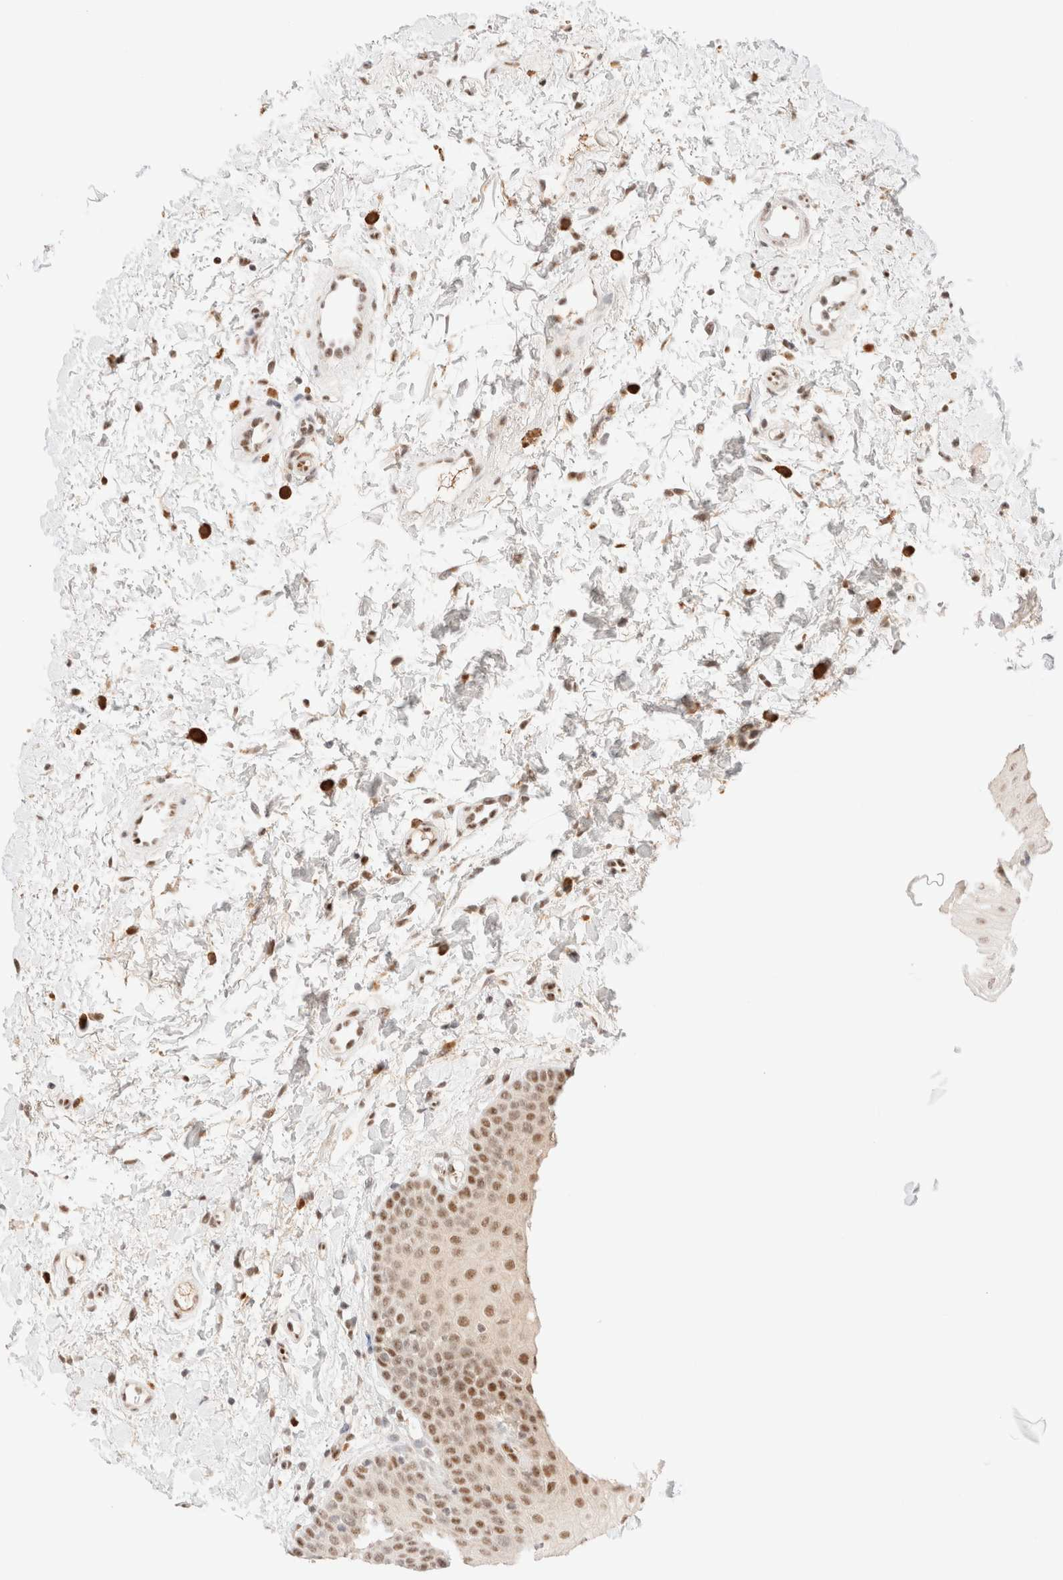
{"staining": {"intensity": "moderate", "quantity": ">75%", "location": "nuclear"}, "tissue": "oral mucosa", "cell_type": "Squamous epithelial cells", "image_type": "normal", "snomed": [{"axis": "morphology", "description": "Normal tissue, NOS"}, {"axis": "topography", "description": "Skin"}, {"axis": "topography", "description": "Oral tissue"}], "caption": "Protein positivity by immunohistochemistry (IHC) displays moderate nuclear staining in approximately >75% of squamous epithelial cells in benign oral mucosa. The protein of interest is shown in brown color, while the nuclei are stained blue.", "gene": "CIC", "patient": {"sex": "male", "age": 84}}